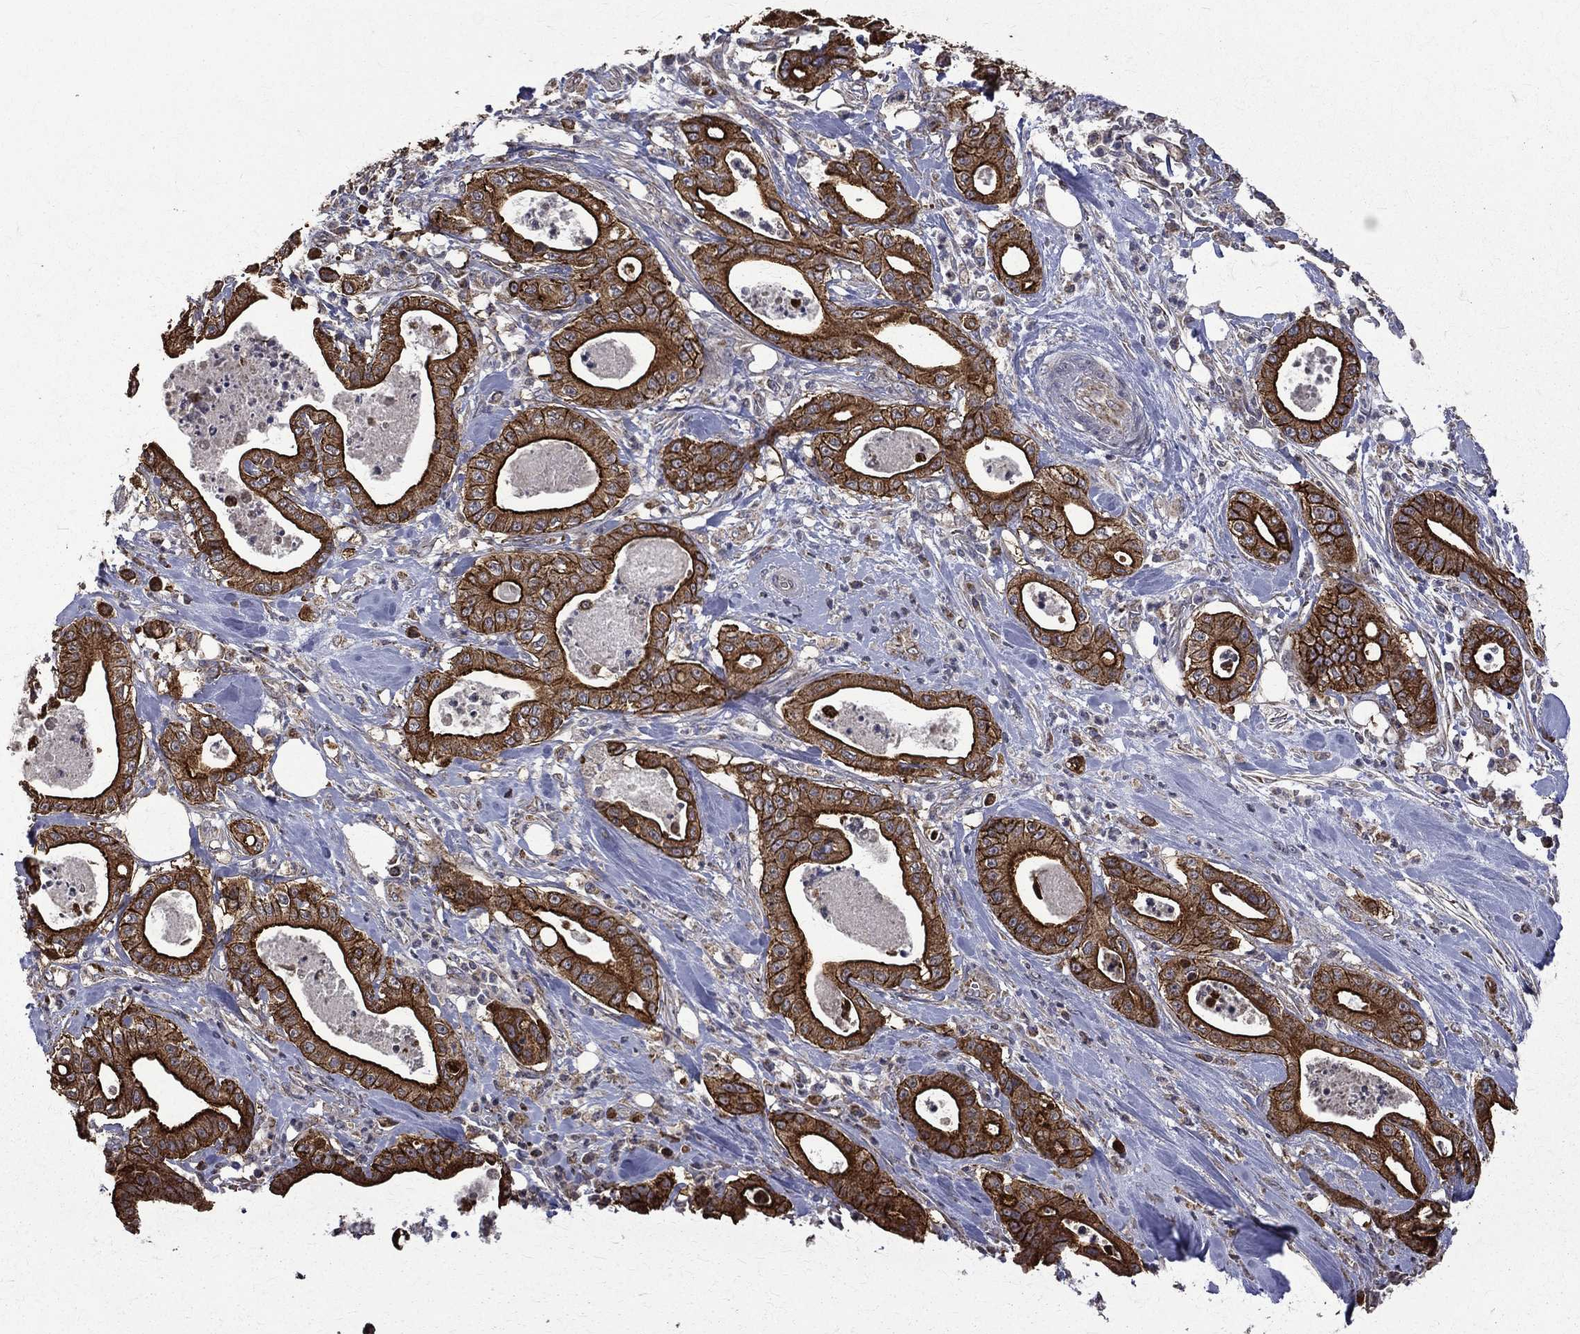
{"staining": {"intensity": "strong", "quantity": ">75%", "location": "cytoplasmic/membranous"}, "tissue": "pancreatic cancer", "cell_type": "Tumor cells", "image_type": "cancer", "snomed": [{"axis": "morphology", "description": "Adenocarcinoma, NOS"}, {"axis": "topography", "description": "Pancreas"}], "caption": "A brown stain shows strong cytoplasmic/membranous positivity of a protein in pancreatic adenocarcinoma tumor cells. The protein is shown in brown color, while the nuclei are stained blue.", "gene": "RPGR", "patient": {"sex": "male", "age": 71}}